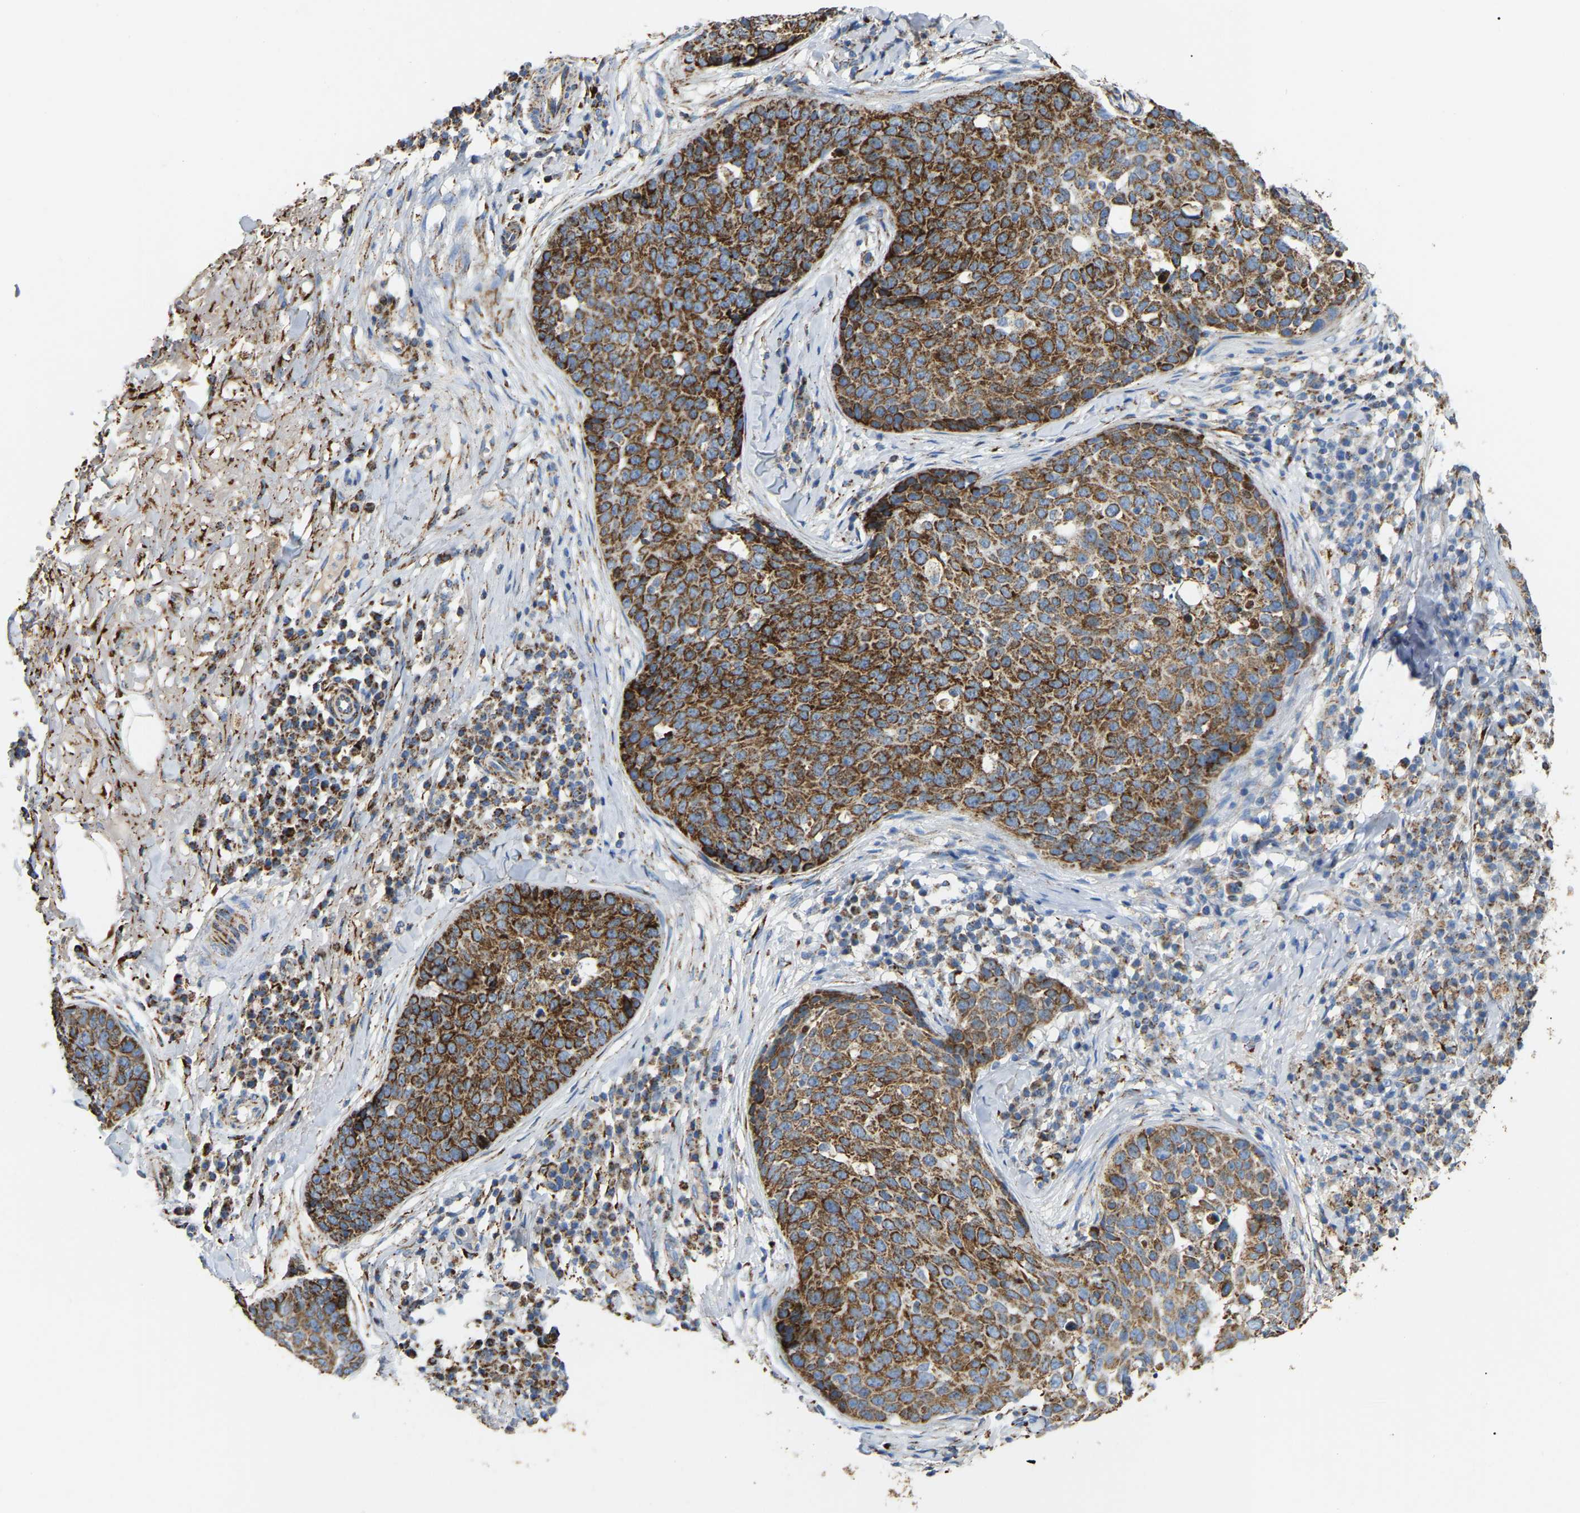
{"staining": {"intensity": "moderate", "quantity": ">75%", "location": "cytoplasmic/membranous"}, "tissue": "skin cancer", "cell_type": "Tumor cells", "image_type": "cancer", "snomed": [{"axis": "morphology", "description": "Squamous cell carcinoma in situ, NOS"}, {"axis": "morphology", "description": "Squamous cell carcinoma, NOS"}, {"axis": "topography", "description": "Skin"}], "caption": "This image reveals immunohistochemistry staining of skin cancer, with medium moderate cytoplasmic/membranous positivity in approximately >75% of tumor cells.", "gene": "HIBADH", "patient": {"sex": "male", "age": 93}}